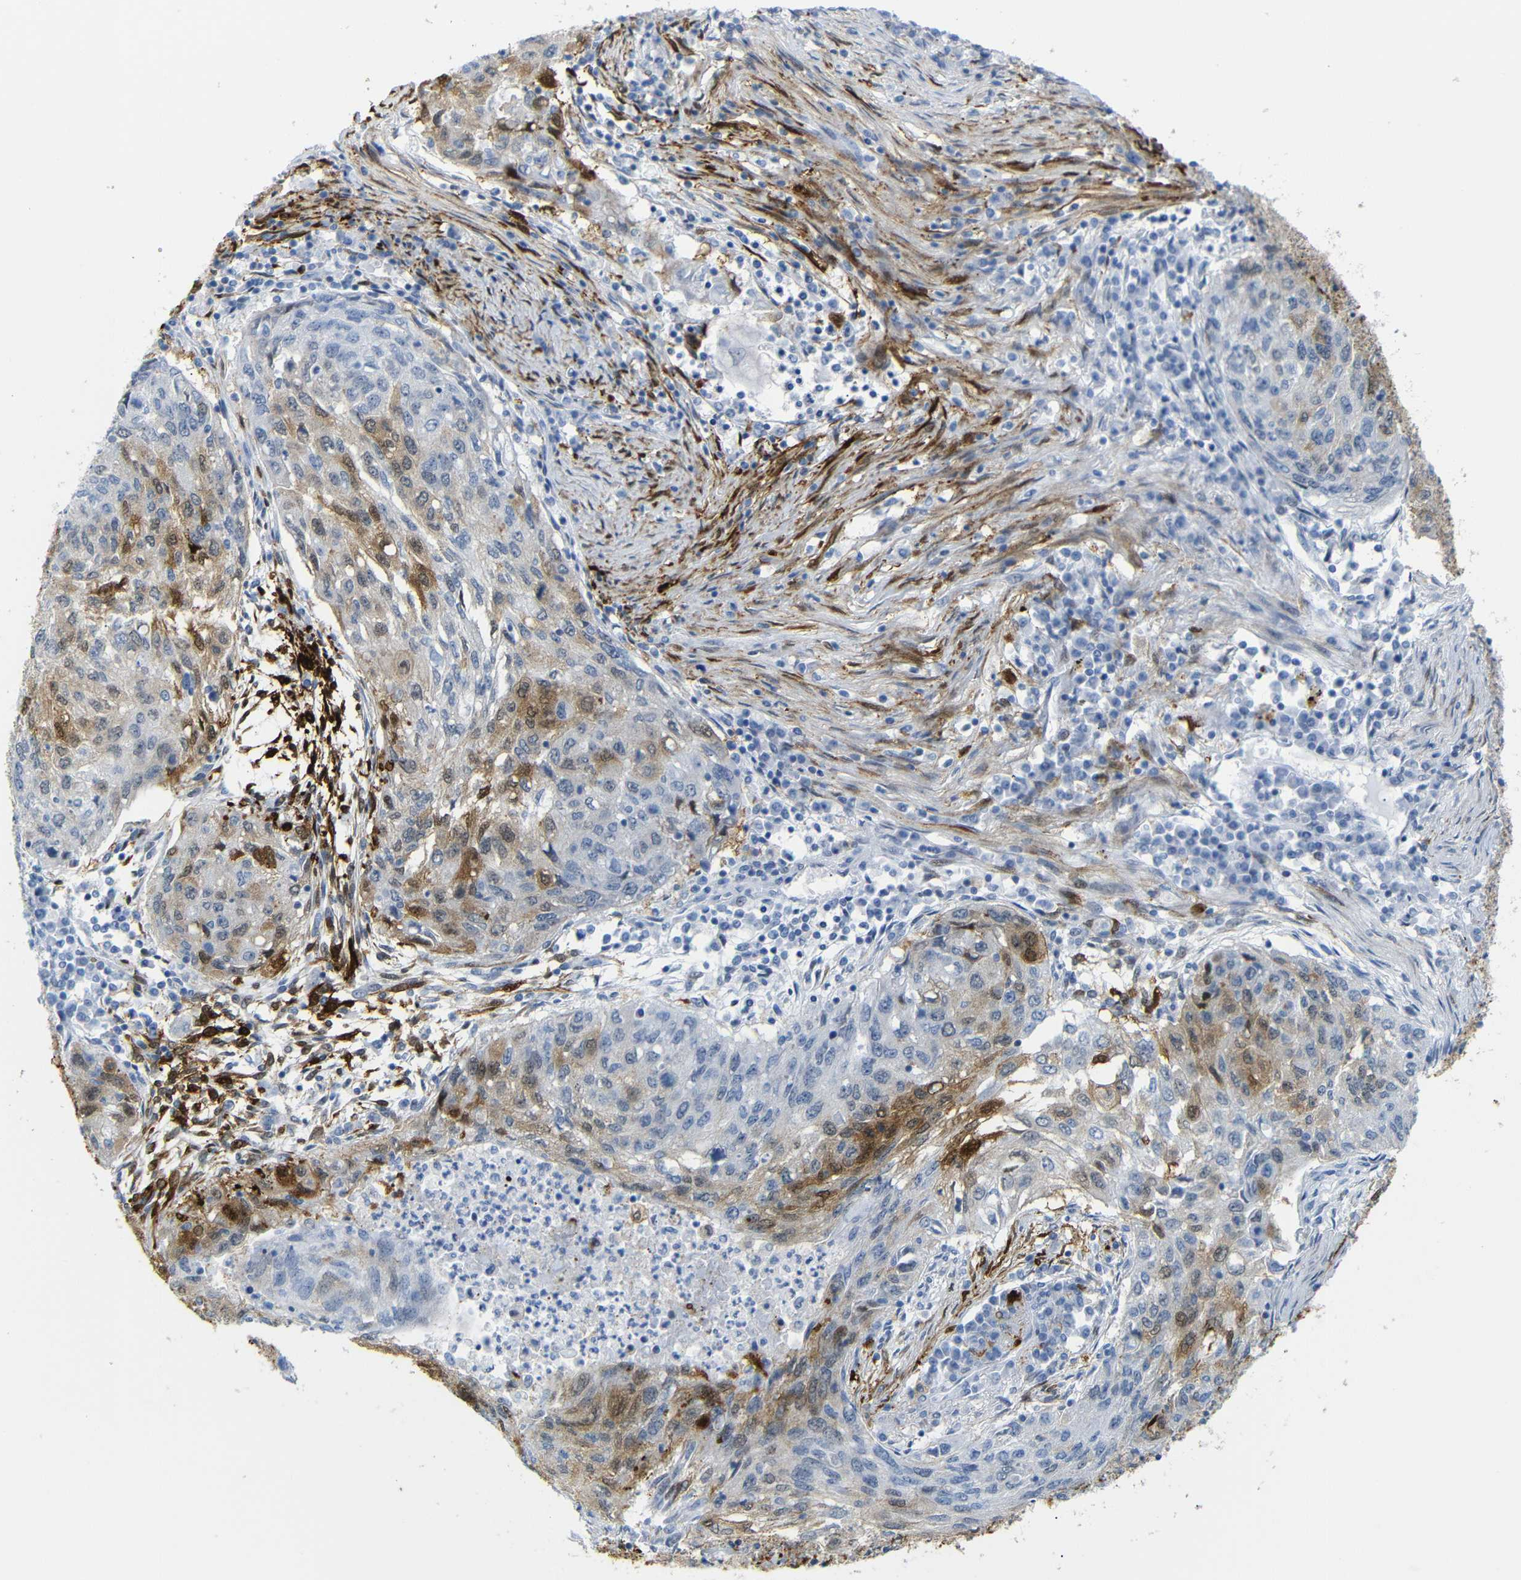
{"staining": {"intensity": "moderate", "quantity": "<25%", "location": "cytoplasmic/membranous"}, "tissue": "lung cancer", "cell_type": "Tumor cells", "image_type": "cancer", "snomed": [{"axis": "morphology", "description": "Squamous cell carcinoma, NOS"}, {"axis": "topography", "description": "Lung"}], "caption": "DAB (3,3'-diaminobenzidine) immunohistochemical staining of lung cancer reveals moderate cytoplasmic/membranous protein staining in about <25% of tumor cells.", "gene": "MT1A", "patient": {"sex": "female", "age": 63}}